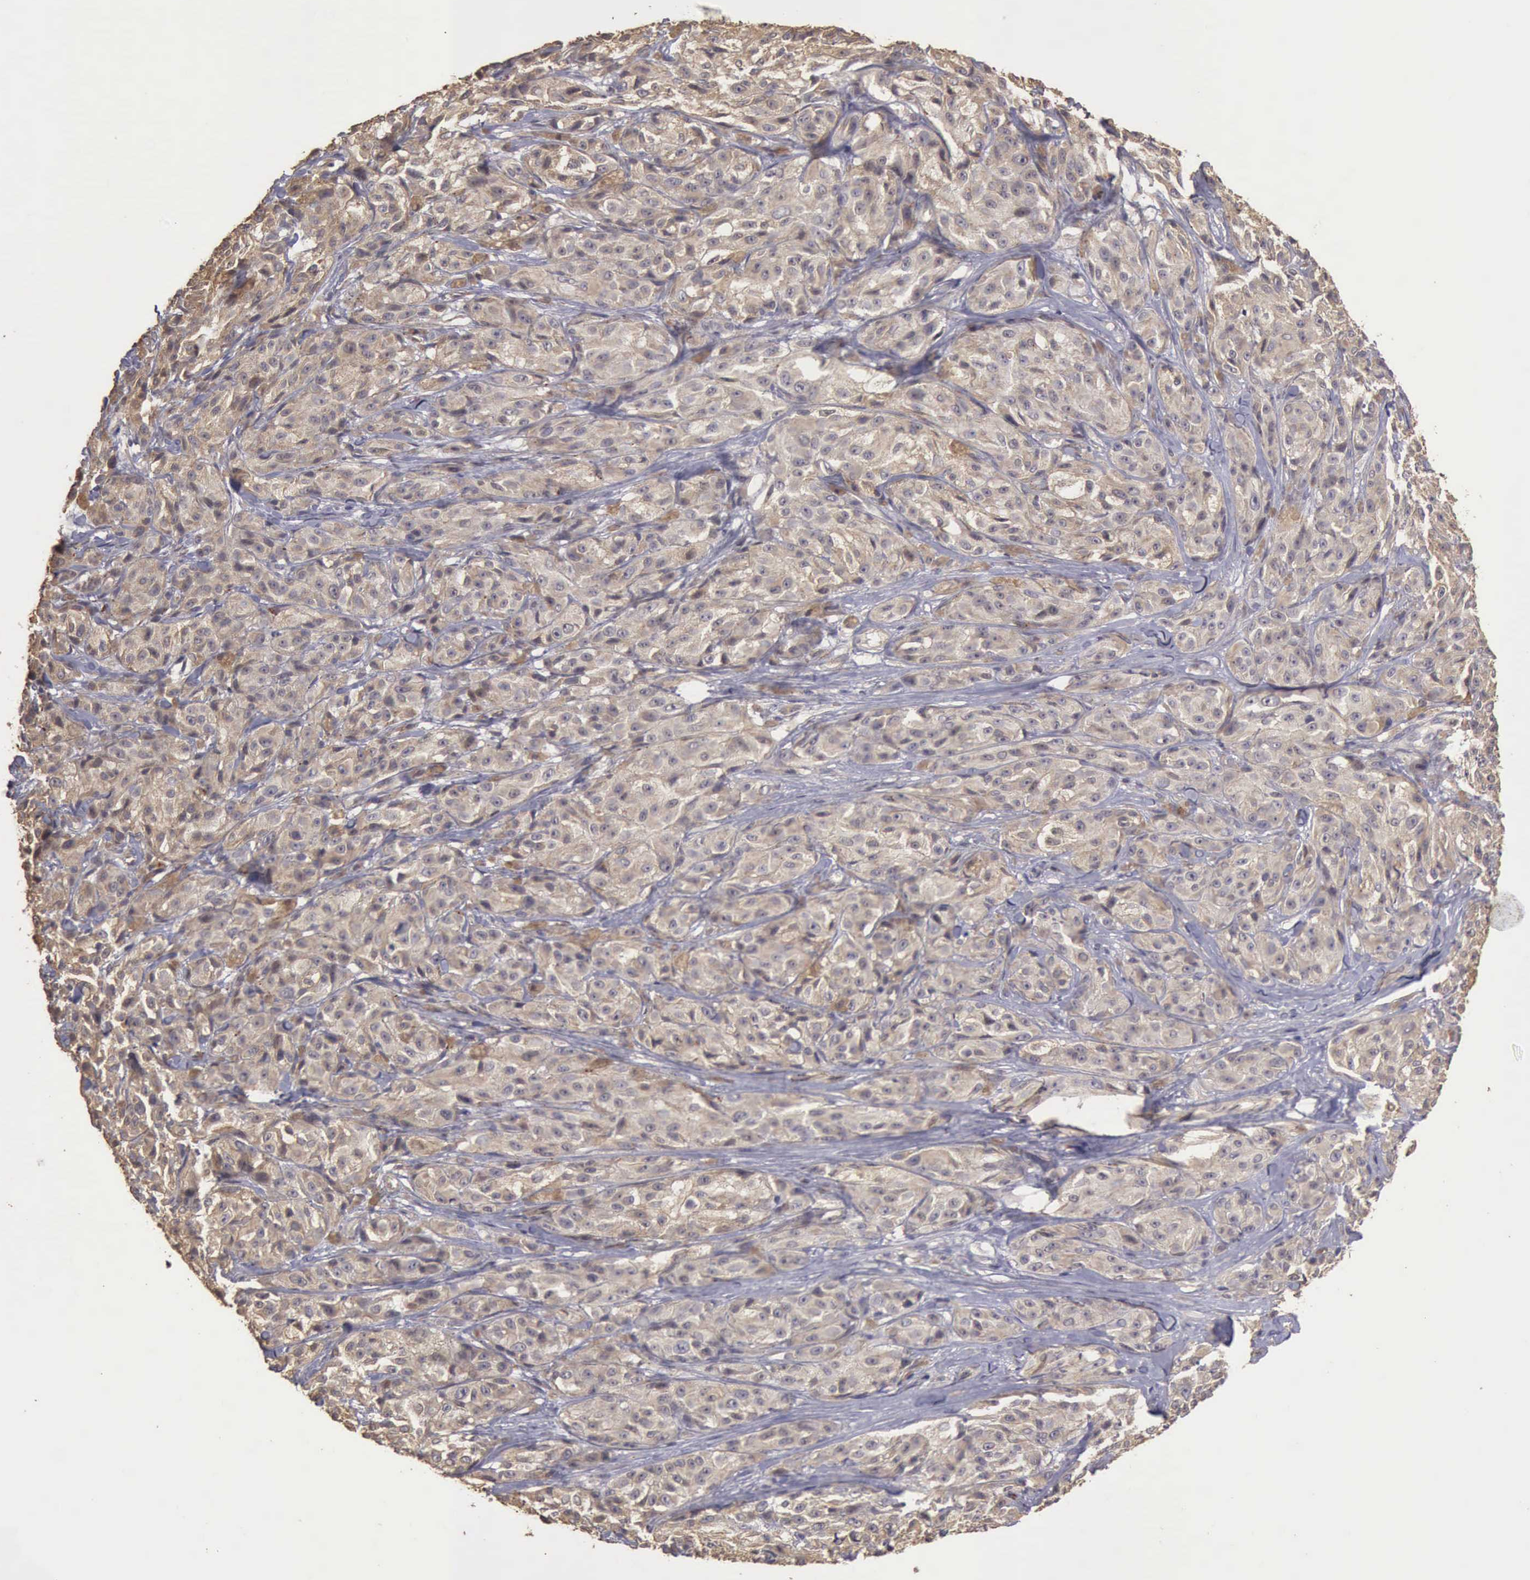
{"staining": {"intensity": "negative", "quantity": "none", "location": "none"}, "tissue": "melanoma", "cell_type": "Tumor cells", "image_type": "cancer", "snomed": [{"axis": "morphology", "description": "Malignant melanoma, NOS"}, {"axis": "topography", "description": "Skin"}], "caption": "High power microscopy image of an IHC photomicrograph of malignant melanoma, revealing no significant expression in tumor cells.", "gene": "BMX", "patient": {"sex": "male", "age": 56}}